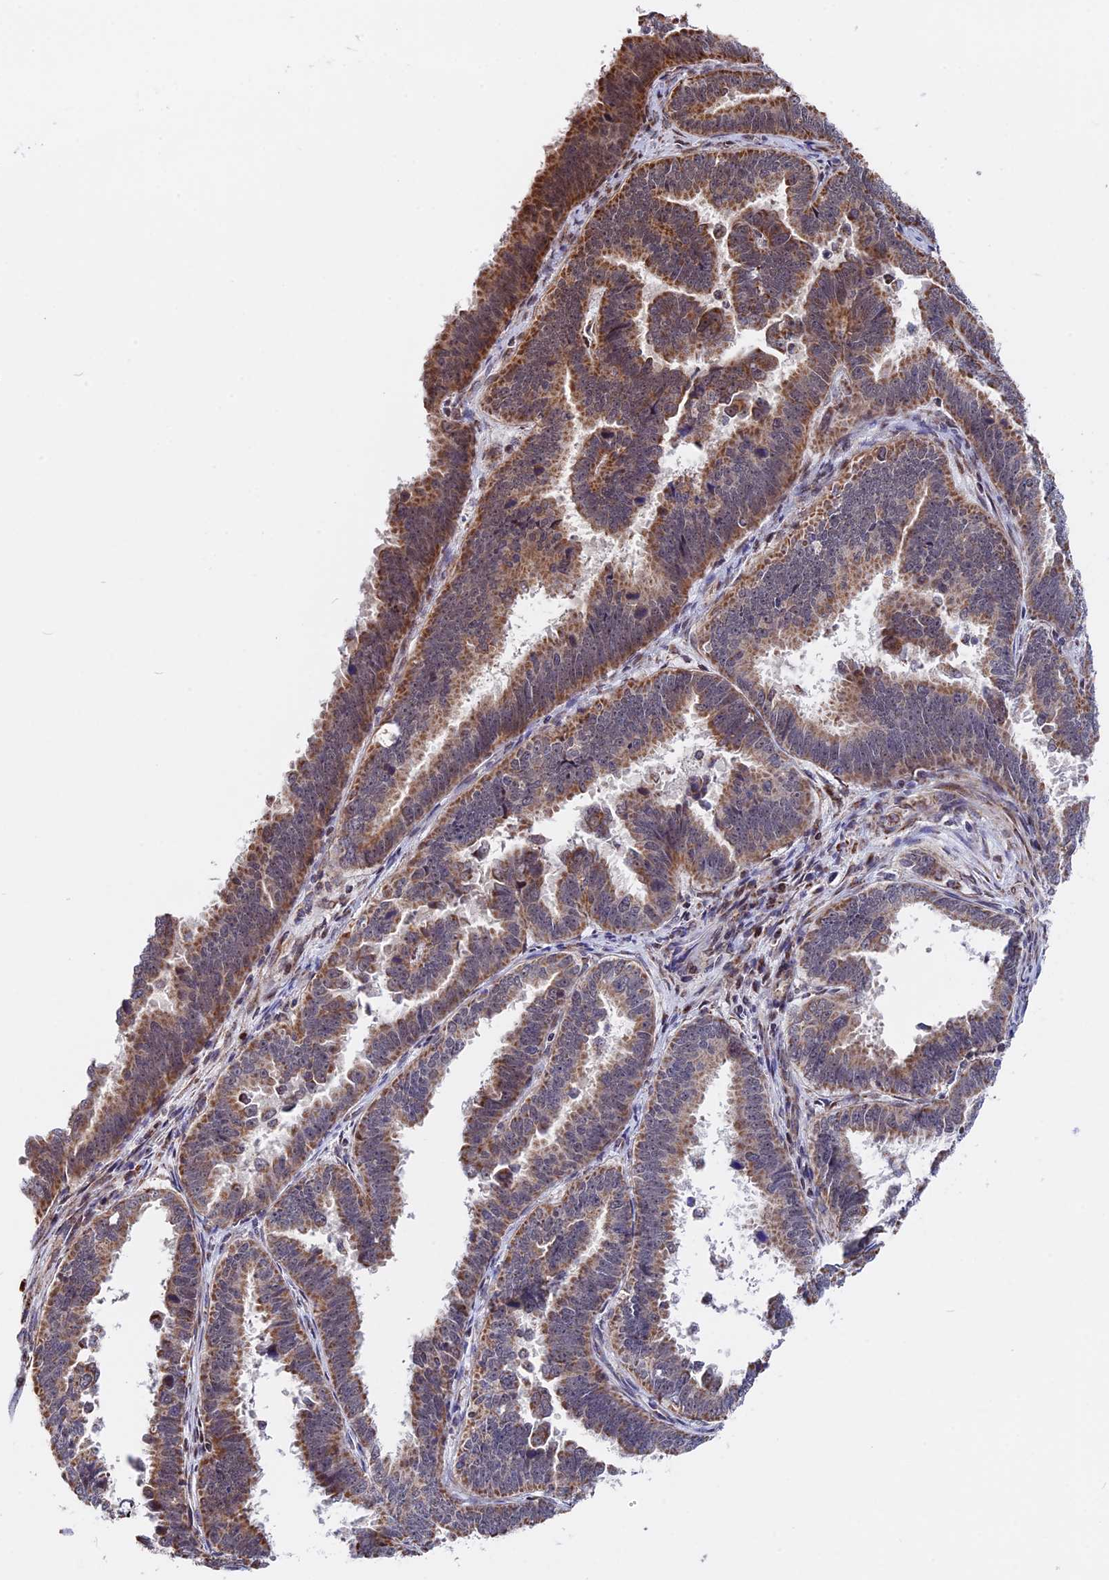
{"staining": {"intensity": "moderate", "quantity": ">75%", "location": "cytoplasmic/membranous"}, "tissue": "endometrial cancer", "cell_type": "Tumor cells", "image_type": "cancer", "snomed": [{"axis": "morphology", "description": "Adenocarcinoma, NOS"}, {"axis": "topography", "description": "Endometrium"}], "caption": "Tumor cells exhibit moderate cytoplasmic/membranous expression in about >75% of cells in endometrial cancer (adenocarcinoma).", "gene": "FAM174C", "patient": {"sex": "female", "age": 75}}